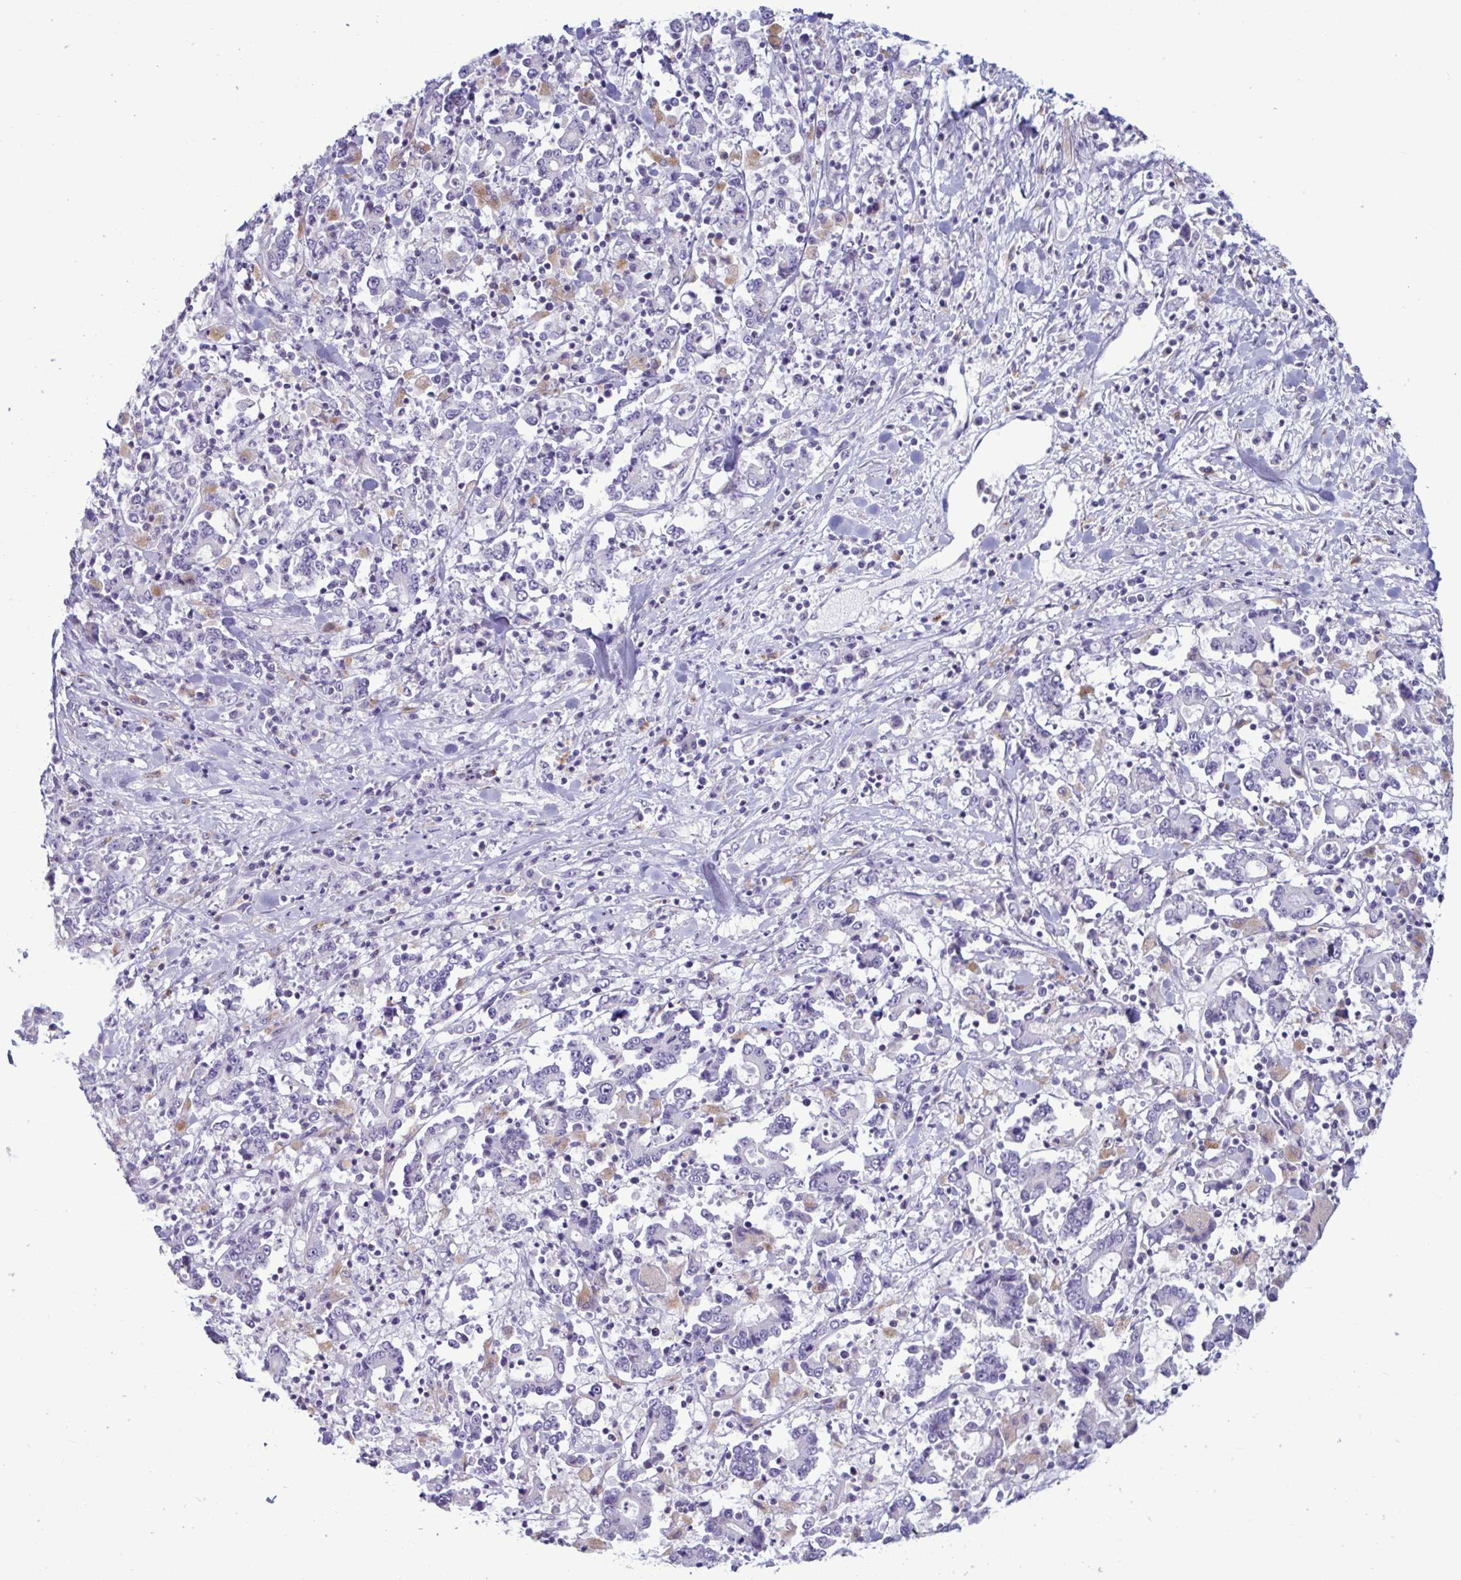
{"staining": {"intensity": "negative", "quantity": "none", "location": "none"}, "tissue": "stomach cancer", "cell_type": "Tumor cells", "image_type": "cancer", "snomed": [{"axis": "morphology", "description": "Adenocarcinoma, NOS"}, {"axis": "topography", "description": "Stomach, upper"}], "caption": "DAB (3,3'-diaminobenzidine) immunohistochemical staining of human stomach cancer reveals no significant expression in tumor cells.", "gene": "XCL1", "patient": {"sex": "male", "age": 68}}